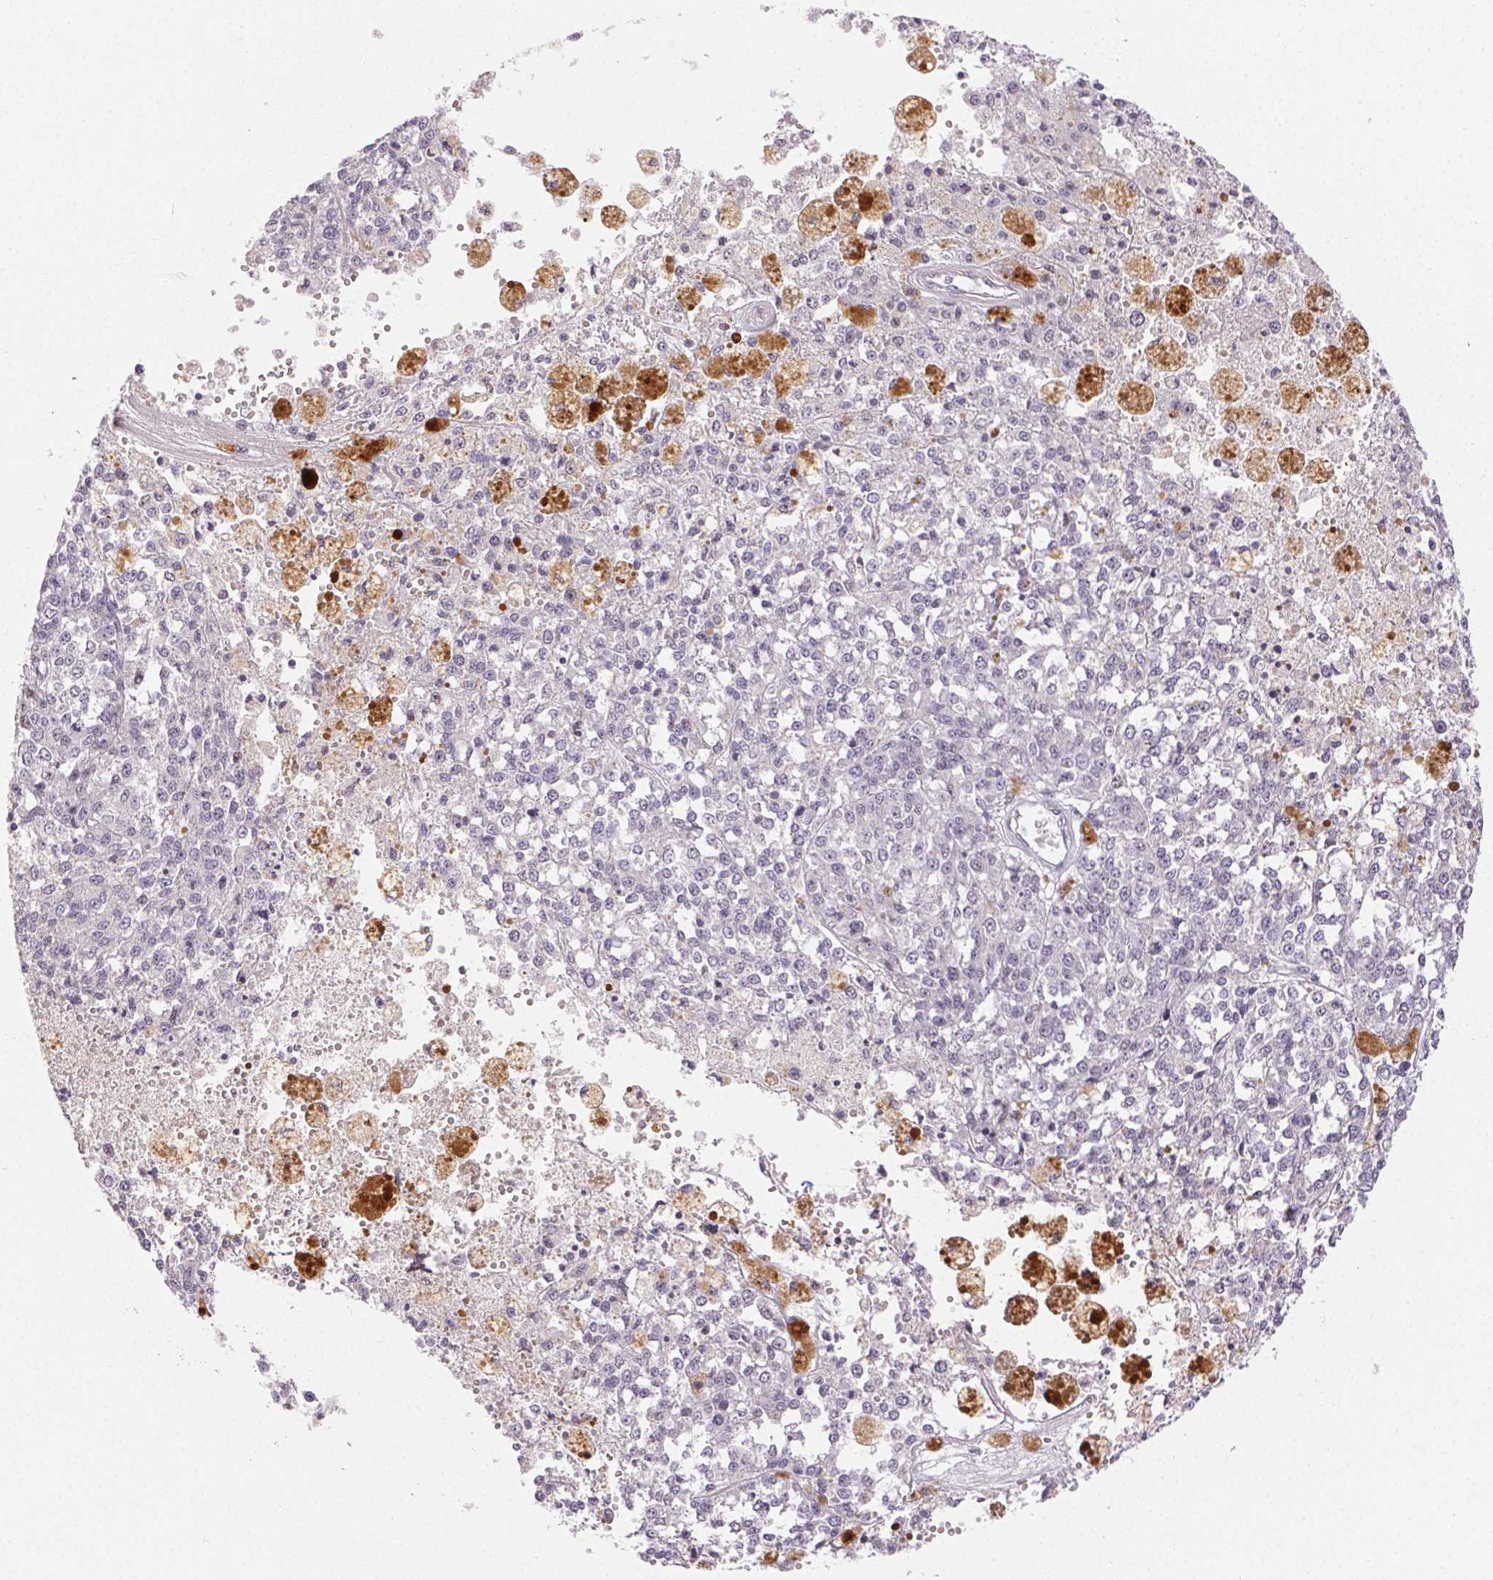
{"staining": {"intensity": "negative", "quantity": "none", "location": "none"}, "tissue": "melanoma", "cell_type": "Tumor cells", "image_type": "cancer", "snomed": [{"axis": "morphology", "description": "Malignant melanoma, Metastatic site"}, {"axis": "topography", "description": "Lymph node"}], "caption": "High magnification brightfield microscopy of melanoma stained with DAB (3,3'-diaminobenzidine) (brown) and counterstained with hematoxylin (blue): tumor cells show no significant positivity. The staining is performed using DAB brown chromogen with nuclei counter-stained in using hematoxylin.", "gene": "RPGRIP1", "patient": {"sex": "female", "age": 64}}